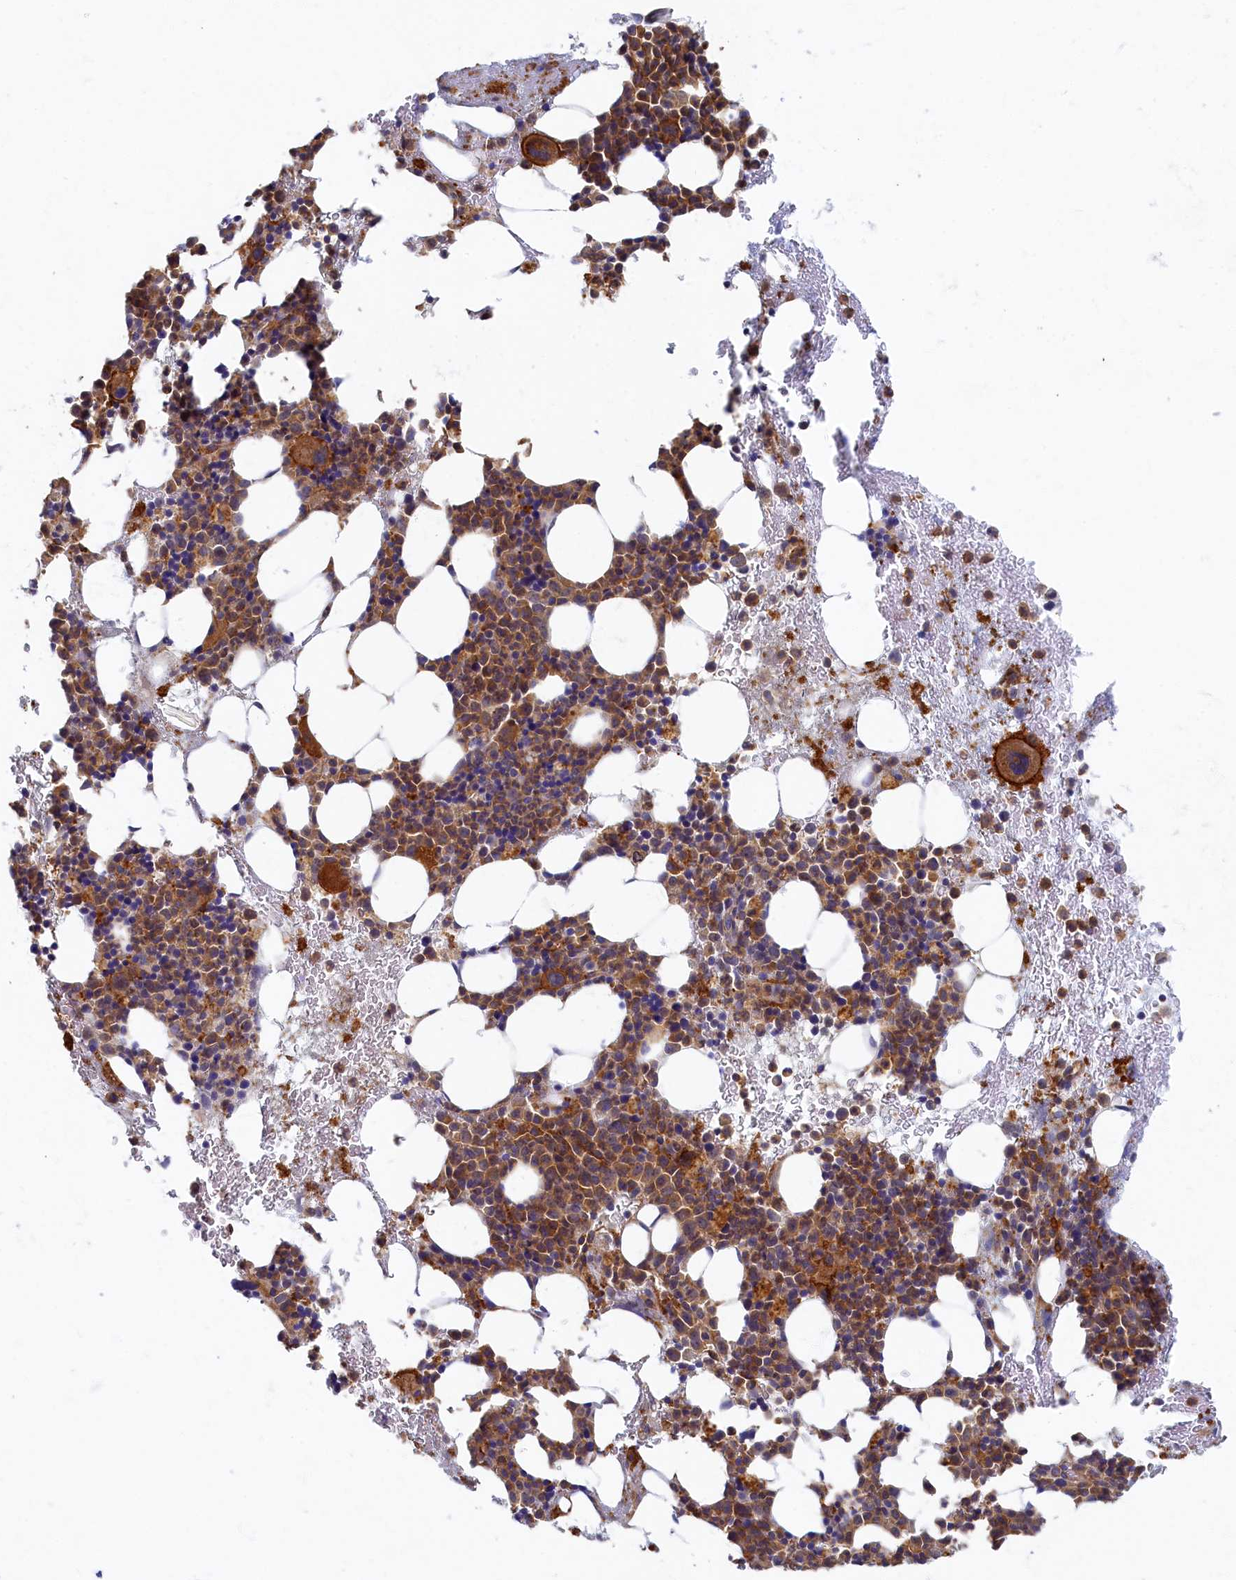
{"staining": {"intensity": "moderate", "quantity": "25%-75%", "location": "cytoplasmic/membranous"}, "tissue": "bone marrow", "cell_type": "Hematopoietic cells", "image_type": "normal", "snomed": [{"axis": "morphology", "description": "Normal tissue, NOS"}, {"axis": "topography", "description": "Bone marrow"}], "caption": "Immunohistochemical staining of unremarkable bone marrow demonstrates medium levels of moderate cytoplasmic/membranous staining in approximately 25%-75% of hematopoietic cells. Using DAB (brown) and hematoxylin (blue) stains, captured at high magnification using brightfield microscopy.", "gene": "PSMG2", "patient": {"sex": "female", "age": 37}}